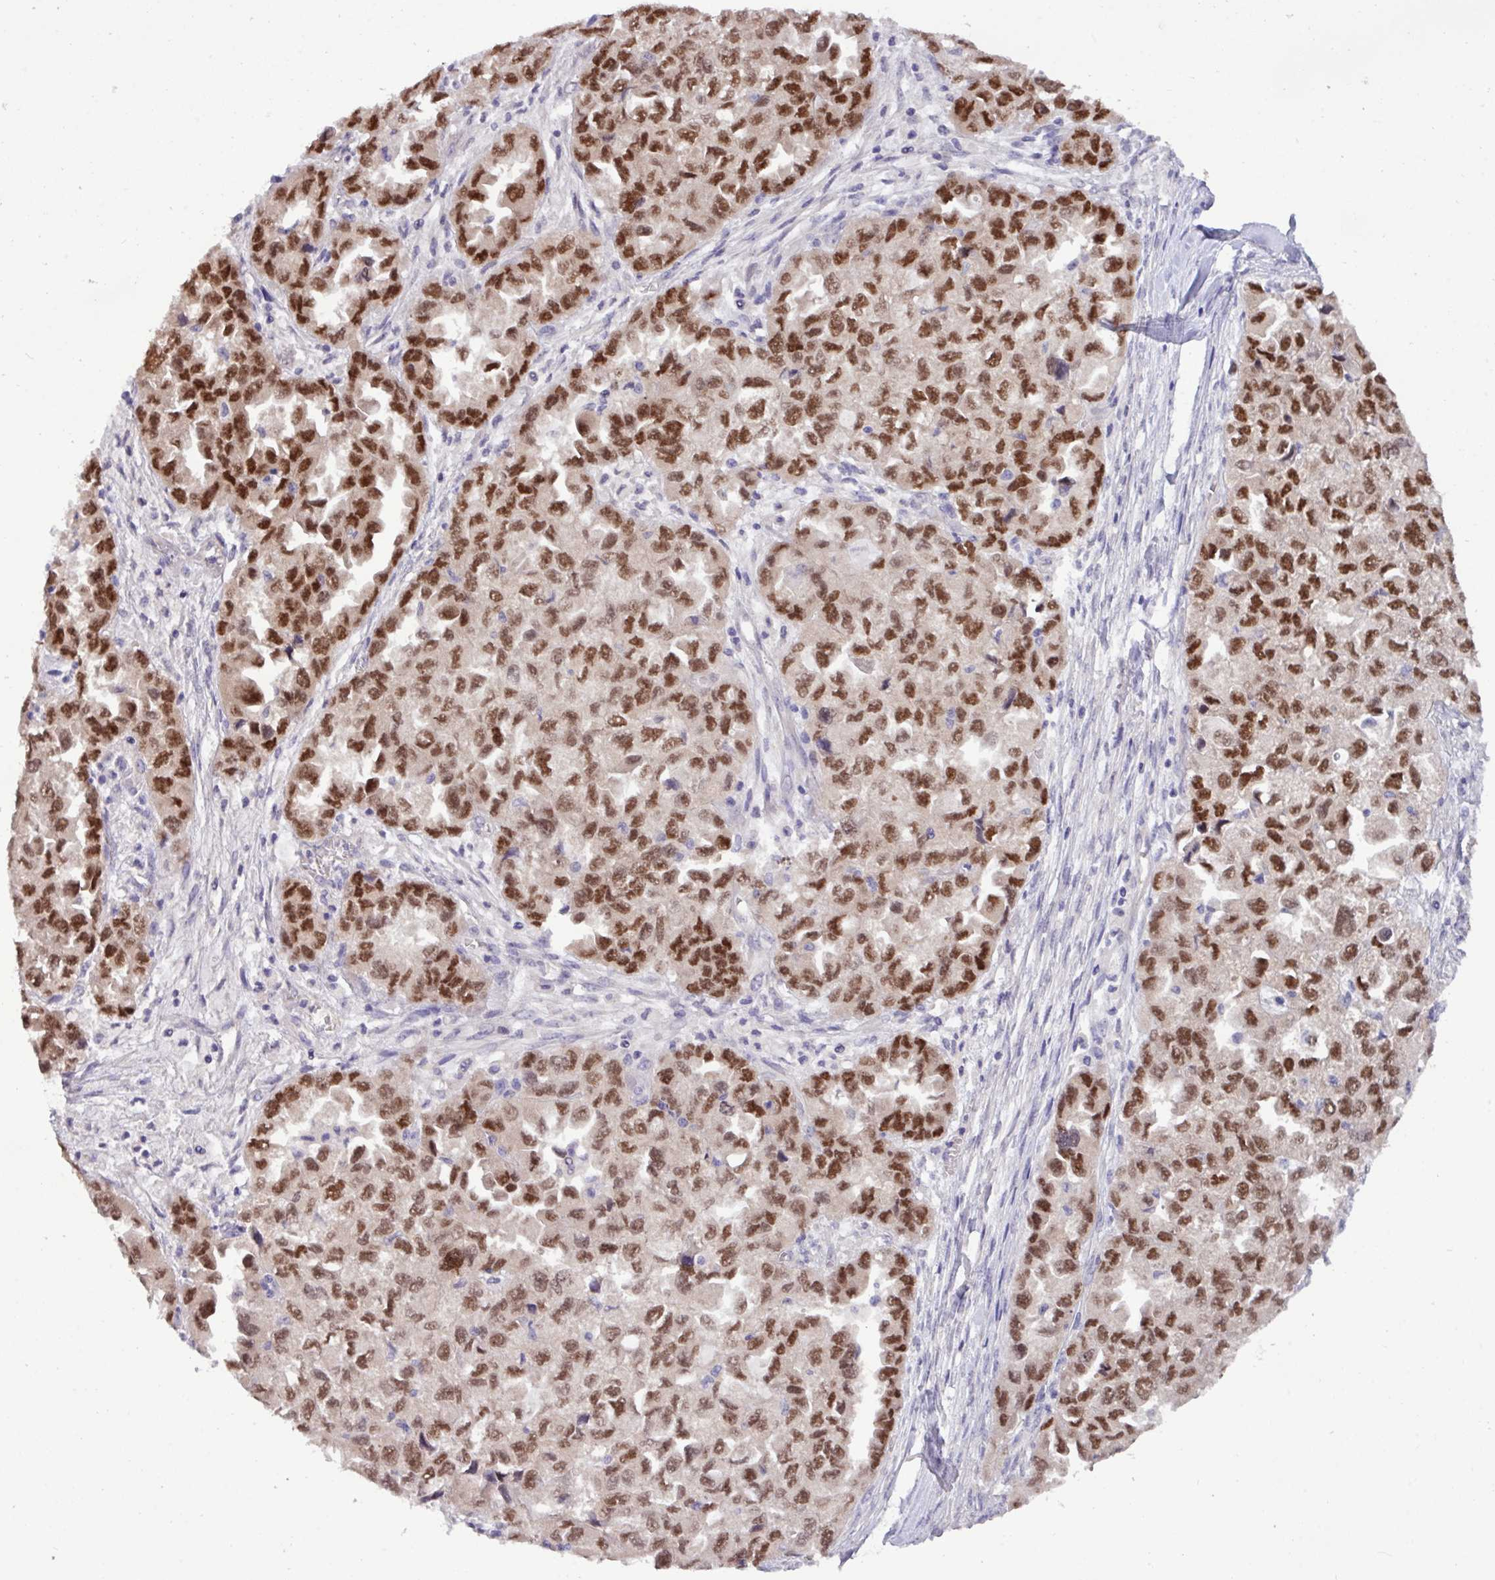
{"staining": {"intensity": "strong", "quantity": ">75%", "location": "nuclear"}, "tissue": "ovarian cancer", "cell_type": "Tumor cells", "image_type": "cancer", "snomed": [{"axis": "morphology", "description": "Cystadenocarcinoma, serous, NOS"}, {"axis": "topography", "description": "Ovary"}], "caption": "Protein positivity by IHC reveals strong nuclear staining in about >75% of tumor cells in ovarian cancer.", "gene": "PAX8", "patient": {"sex": "female", "age": 84}}